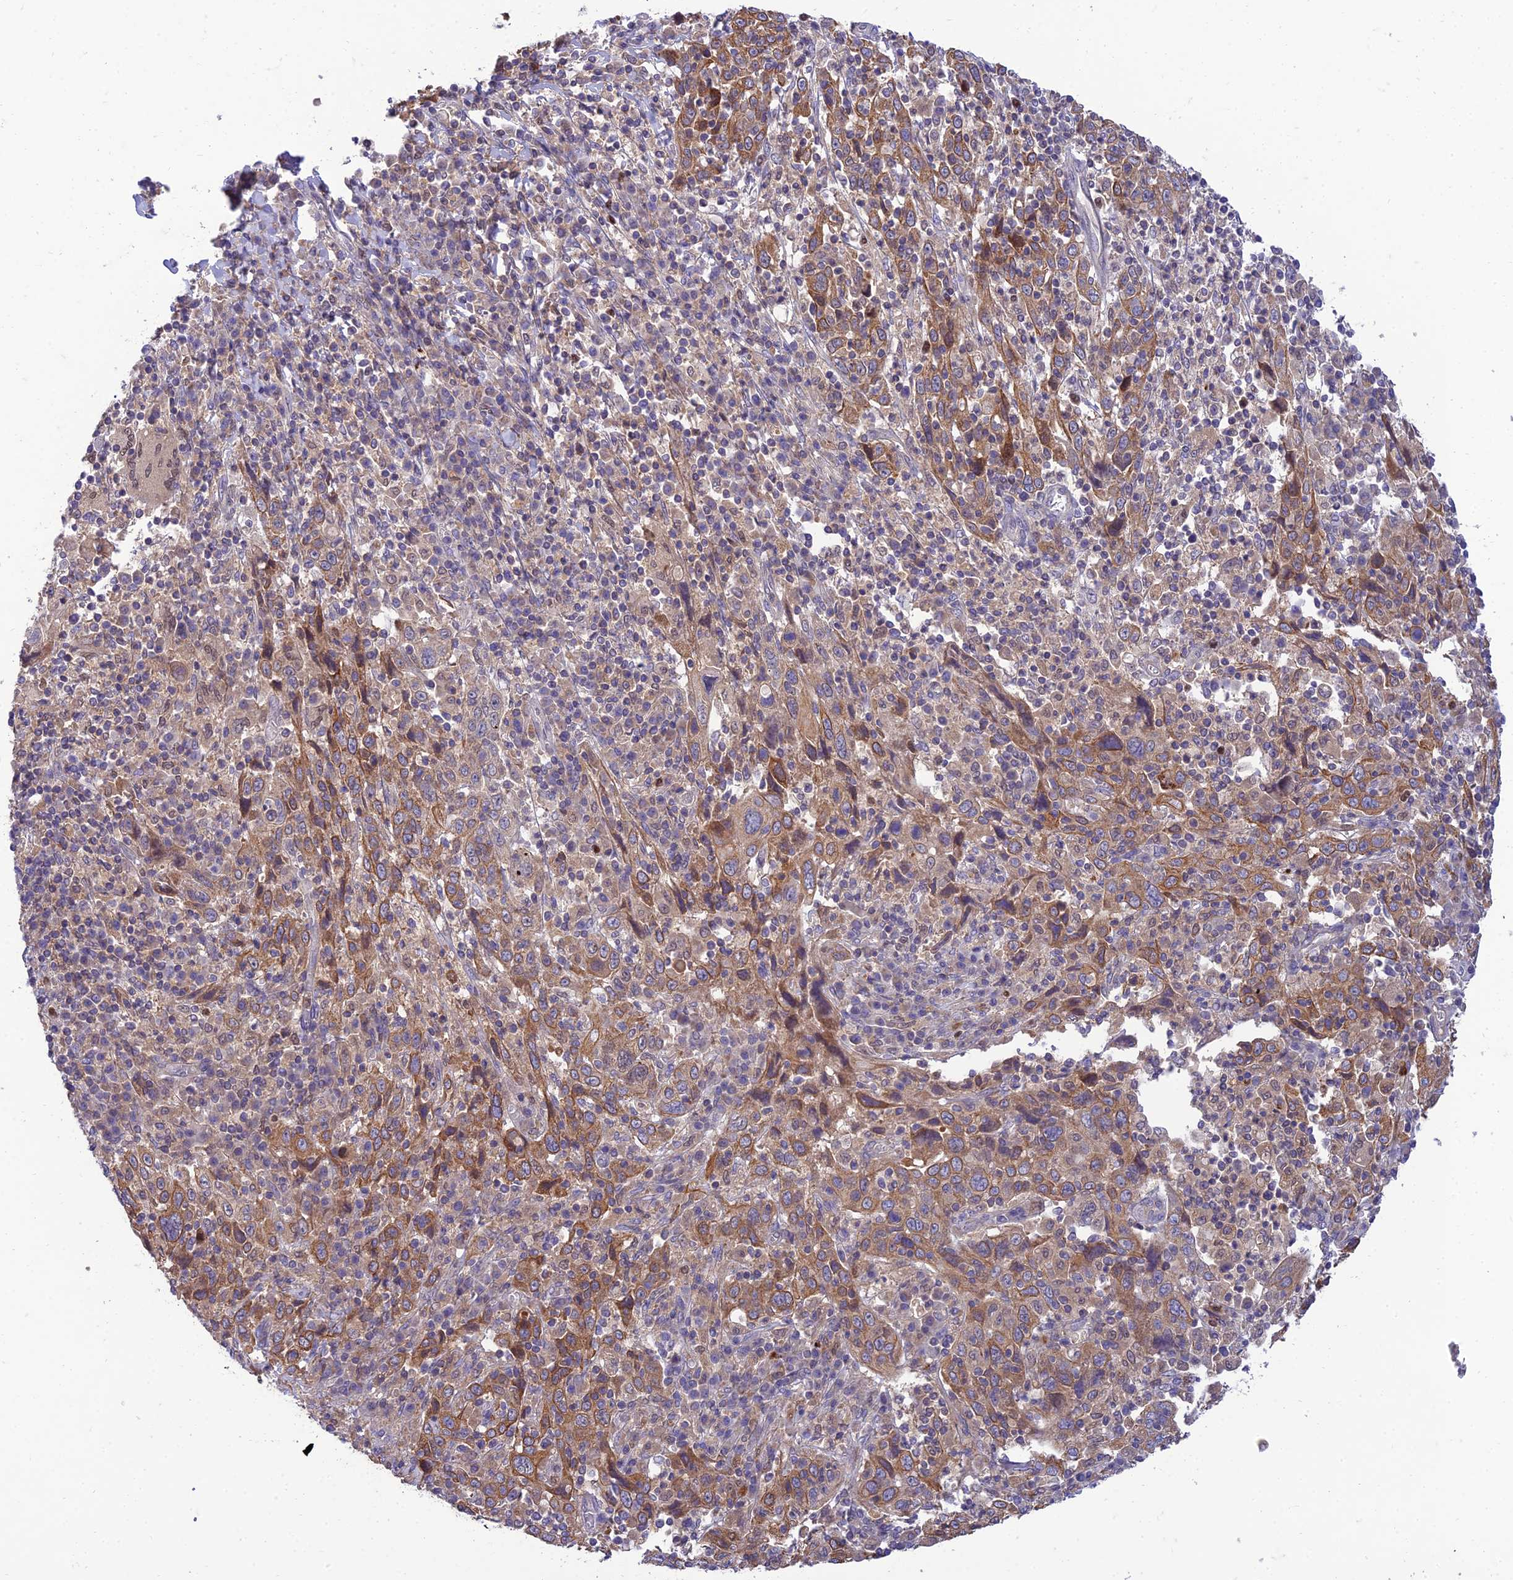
{"staining": {"intensity": "moderate", "quantity": ">75%", "location": "cytoplasmic/membranous"}, "tissue": "cervical cancer", "cell_type": "Tumor cells", "image_type": "cancer", "snomed": [{"axis": "morphology", "description": "Squamous cell carcinoma, NOS"}, {"axis": "topography", "description": "Cervix"}], "caption": "DAB (3,3'-diaminobenzidine) immunohistochemical staining of human squamous cell carcinoma (cervical) shows moderate cytoplasmic/membranous protein staining in about >75% of tumor cells.", "gene": "IRAK3", "patient": {"sex": "female", "age": 46}}